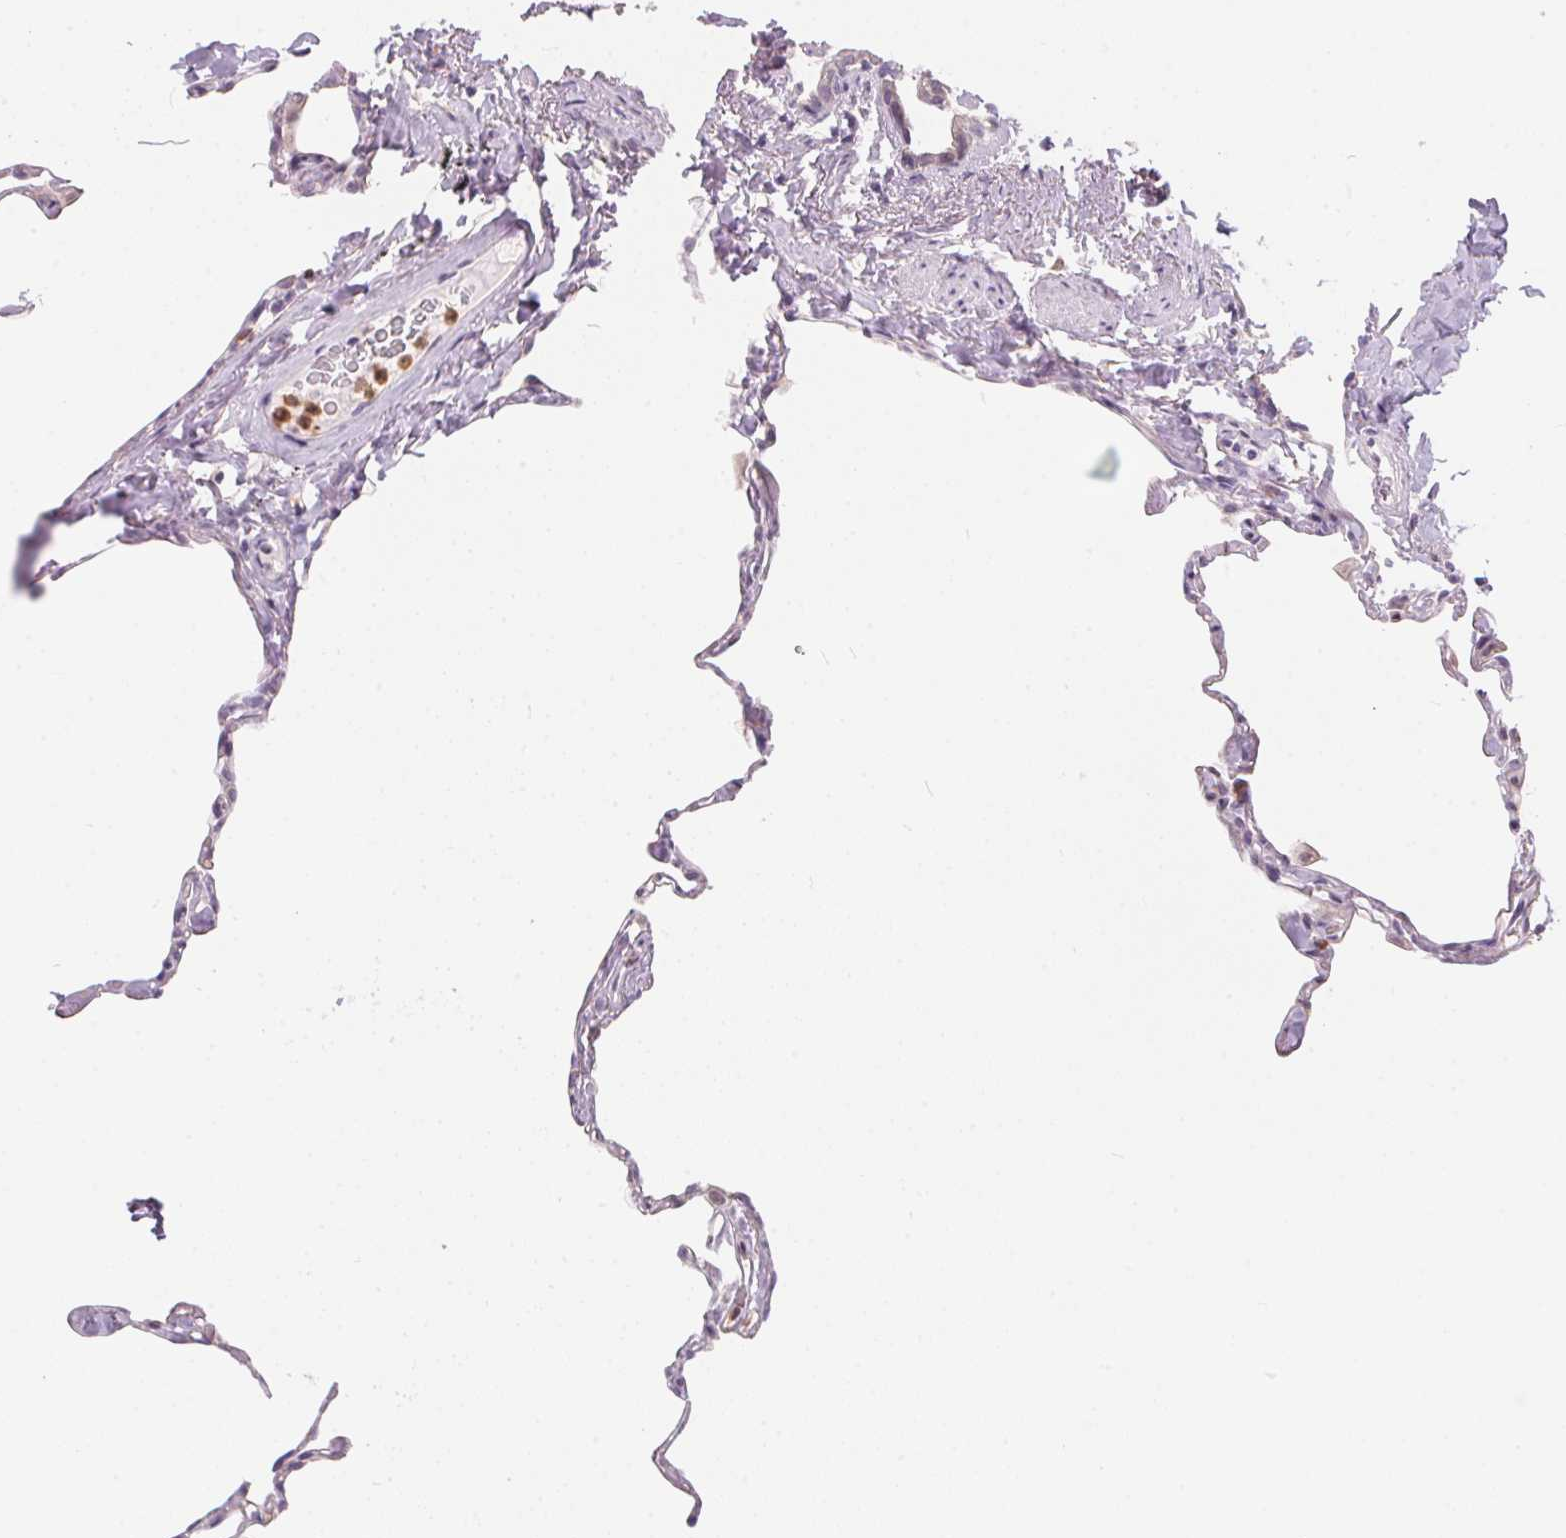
{"staining": {"intensity": "negative", "quantity": "none", "location": "none"}, "tissue": "lung", "cell_type": "Alveolar cells", "image_type": "normal", "snomed": [{"axis": "morphology", "description": "Normal tissue, NOS"}, {"axis": "topography", "description": "Lung"}], "caption": "Protein analysis of benign lung shows no significant expression in alveolar cells. The staining was performed using DAB (3,3'-diaminobenzidine) to visualize the protein expression in brown, while the nuclei were stained in blue with hematoxylin (Magnification: 20x).", "gene": "SERPINB1", "patient": {"sex": "male", "age": 65}}